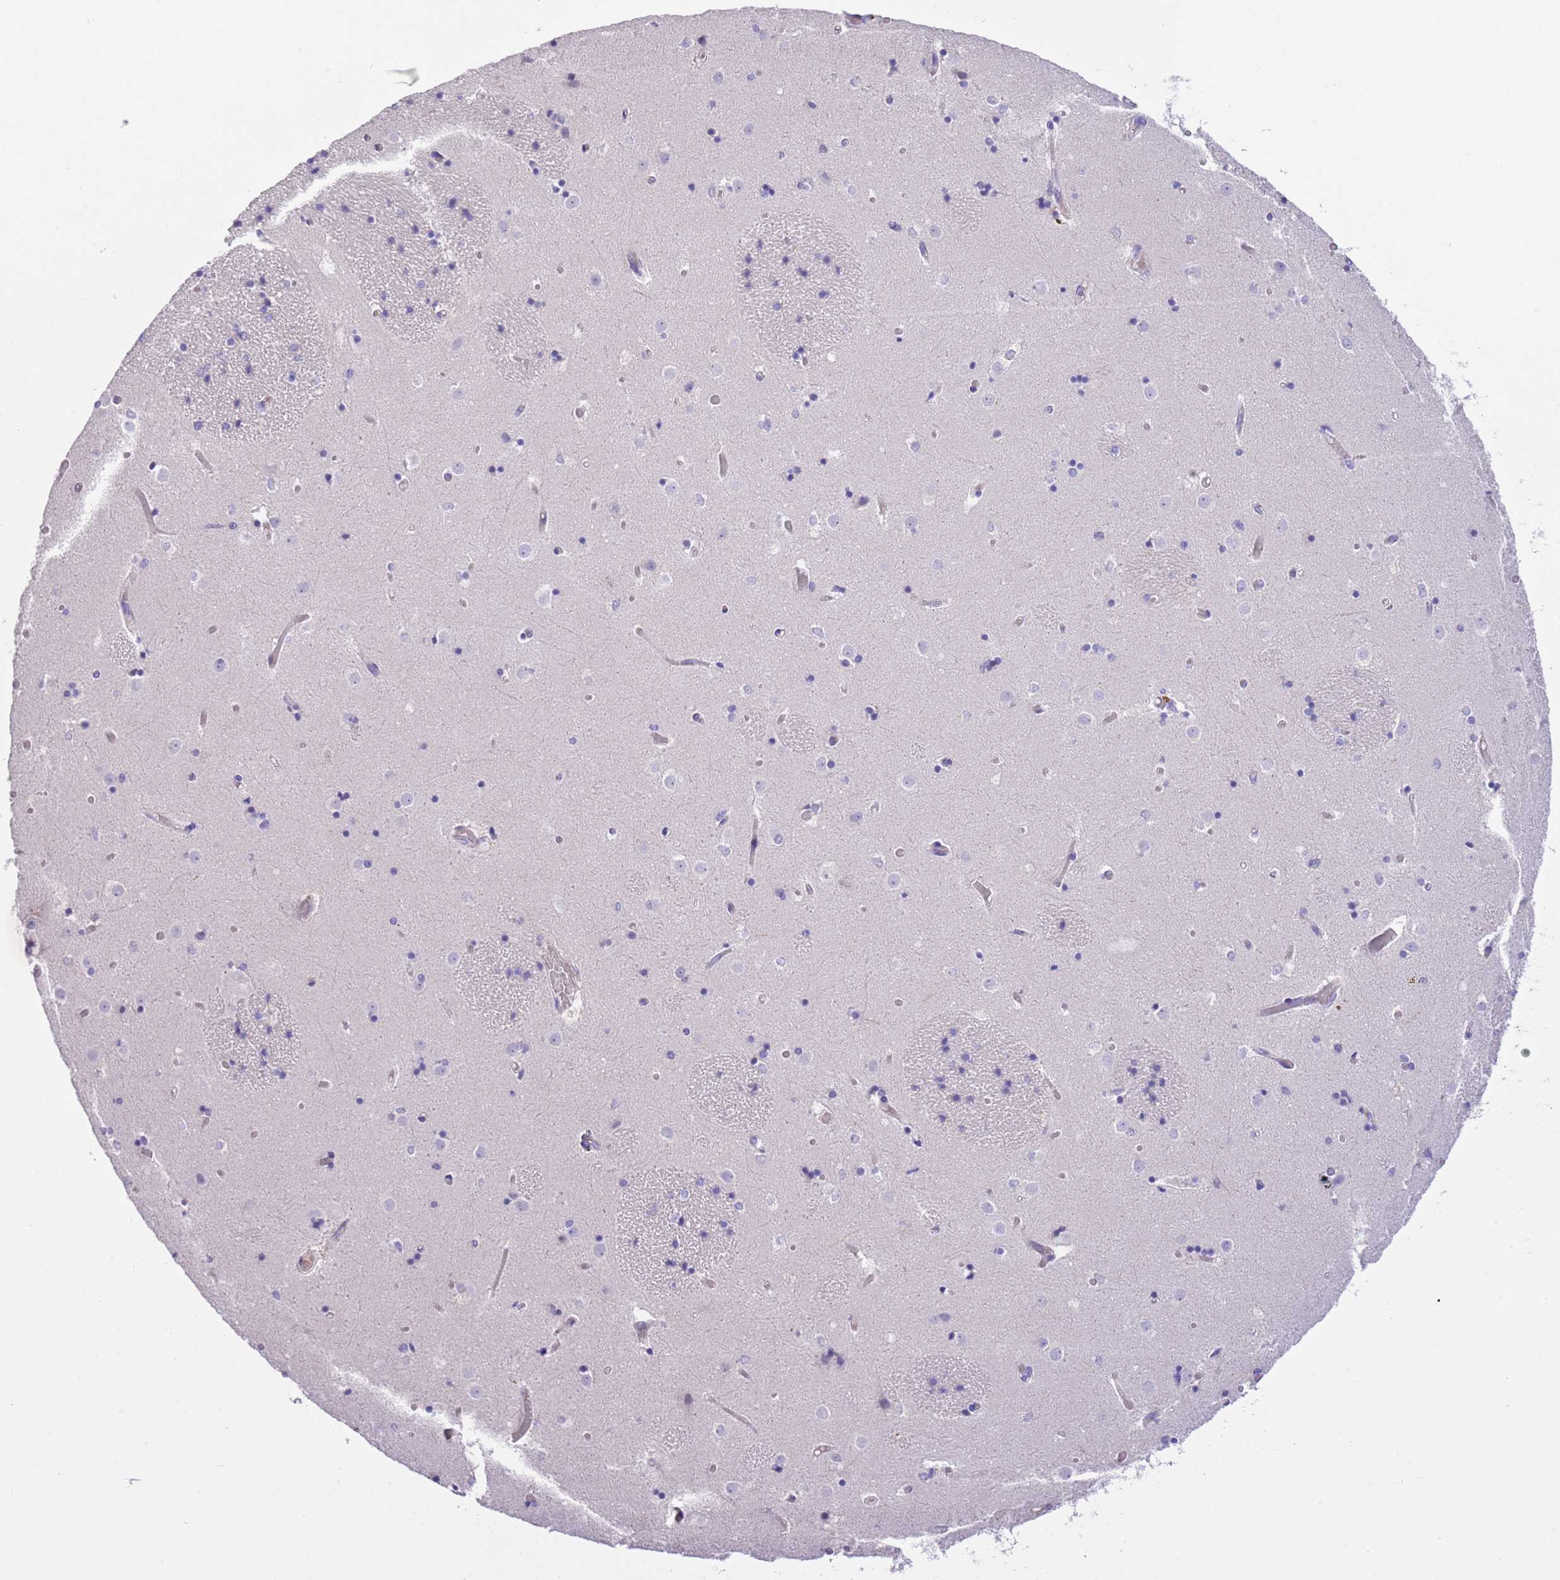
{"staining": {"intensity": "negative", "quantity": "none", "location": "none"}, "tissue": "caudate", "cell_type": "Glial cells", "image_type": "normal", "snomed": [{"axis": "morphology", "description": "Normal tissue, NOS"}, {"axis": "topography", "description": "Lateral ventricle wall"}], "caption": "Image shows no significant protein expression in glial cells of benign caudate. (Brightfield microscopy of DAB immunohistochemistry (IHC) at high magnification).", "gene": "SFTPA1", "patient": {"sex": "female", "age": 52}}